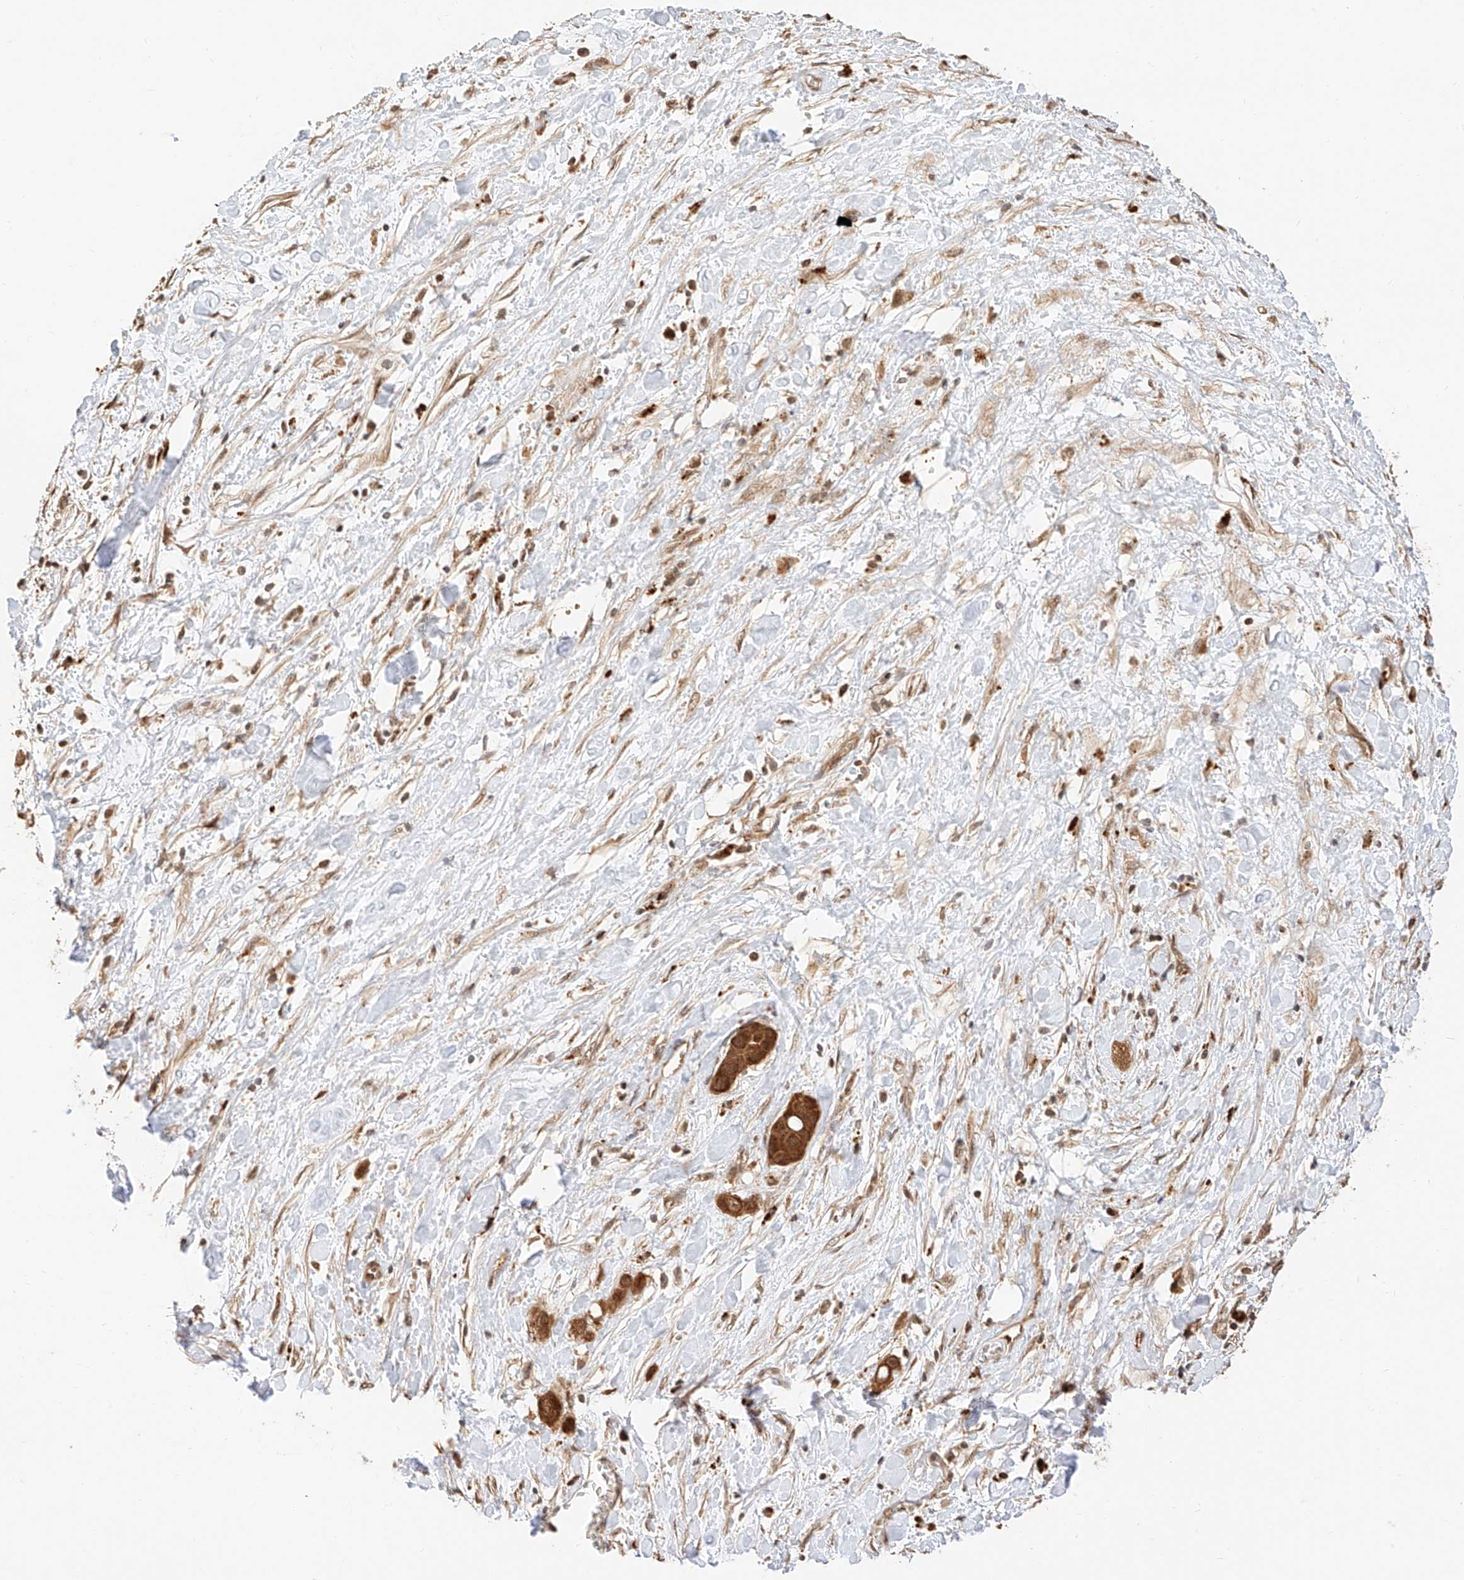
{"staining": {"intensity": "moderate", "quantity": ">75%", "location": "cytoplasmic/membranous,nuclear"}, "tissue": "liver cancer", "cell_type": "Tumor cells", "image_type": "cancer", "snomed": [{"axis": "morphology", "description": "Cholangiocarcinoma"}, {"axis": "topography", "description": "Liver"}], "caption": "Human cholangiocarcinoma (liver) stained with a protein marker demonstrates moderate staining in tumor cells.", "gene": "EIF4H", "patient": {"sex": "female", "age": 52}}